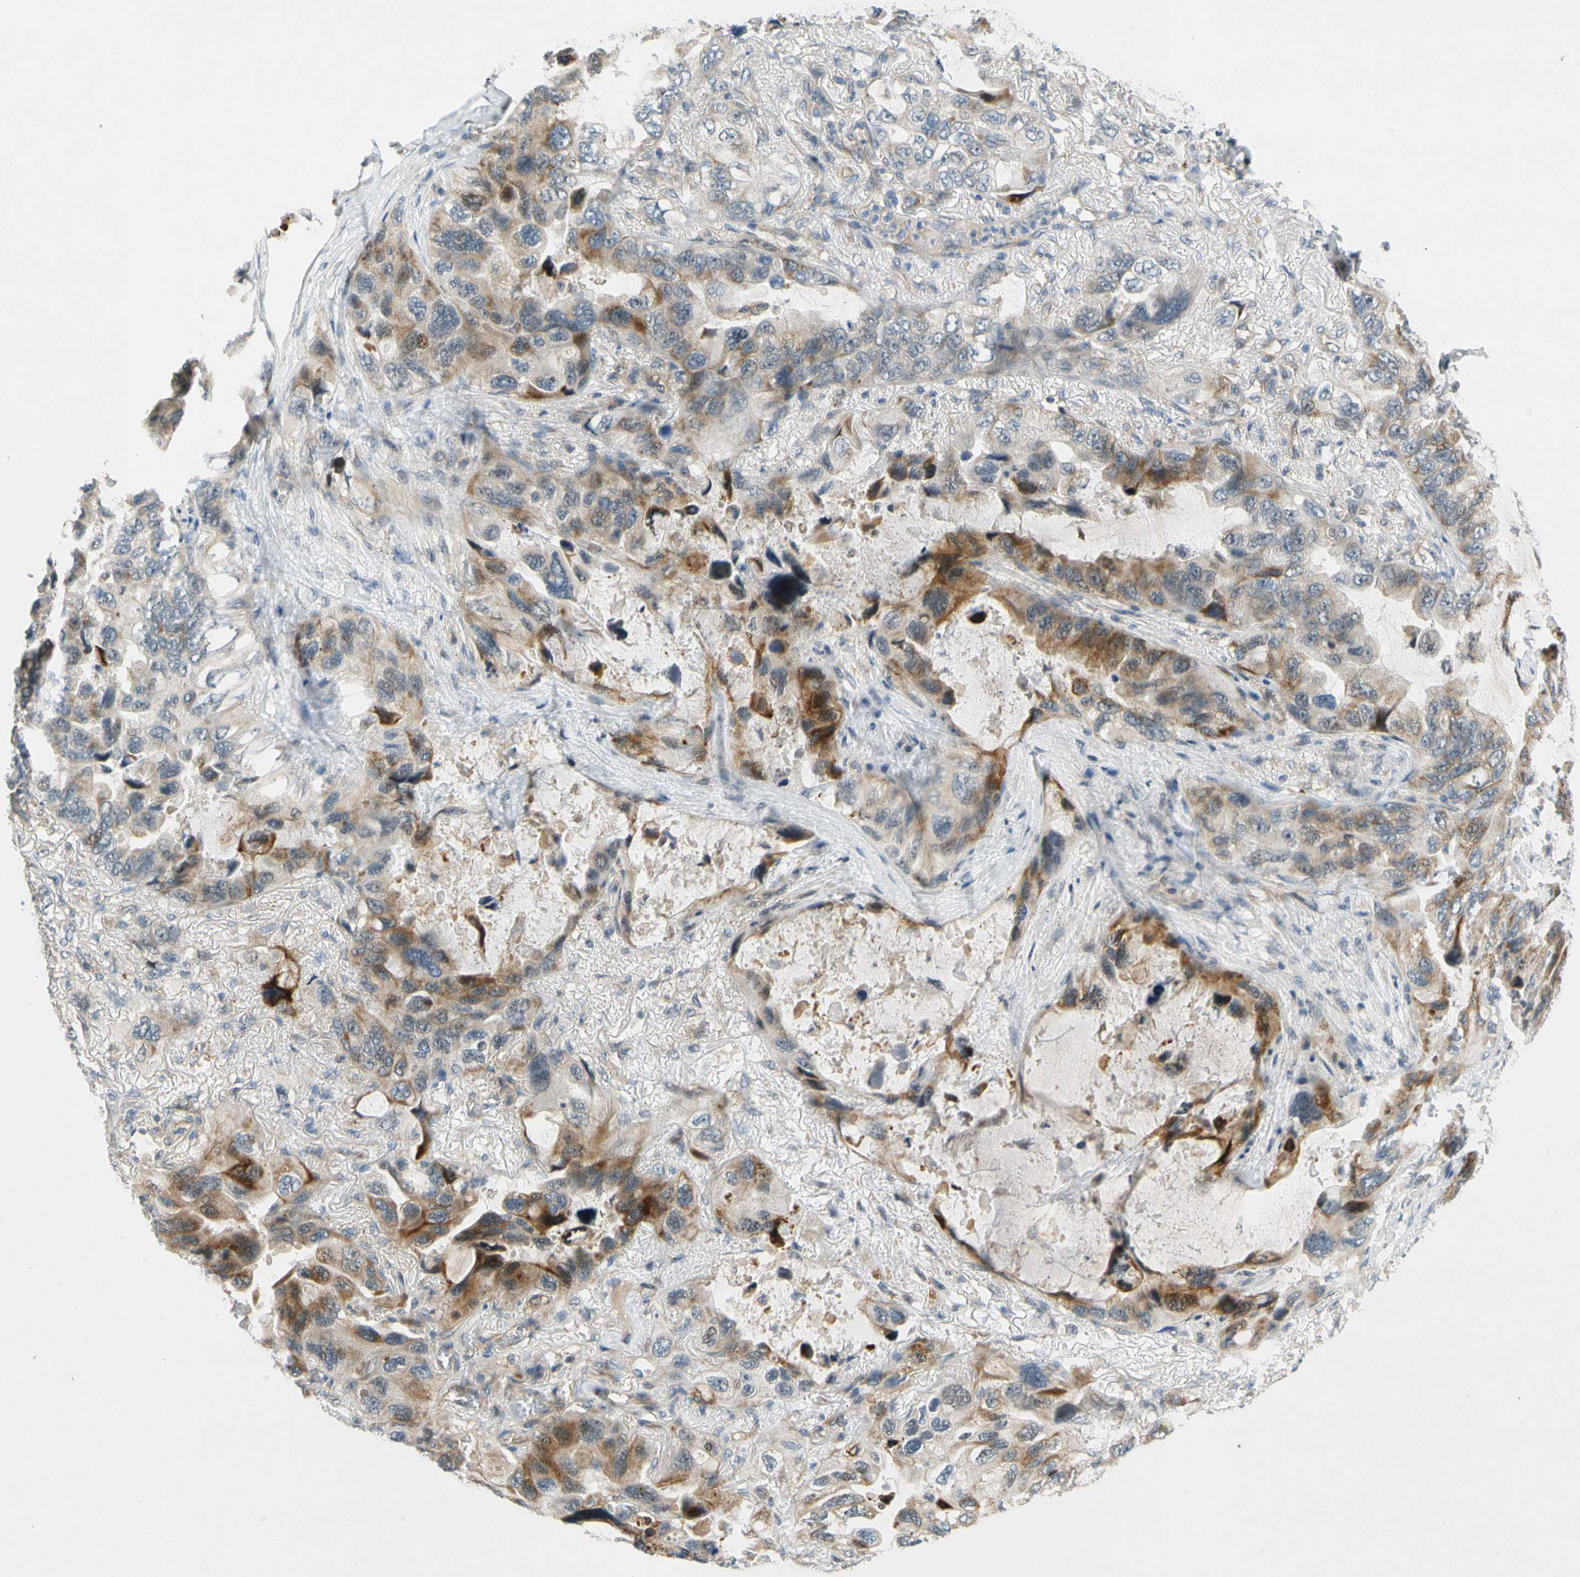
{"staining": {"intensity": "moderate", "quantity": "25%-75%", "location": "cytoplasmic/membranous"}, "tissue": "lung cancer", "cell_type": "Tumor cells", "image_type": "cancer", "snomed": [{"axis": "morphology", "description": "Squamous cell carcinoma, NOS"}, {"axis": "topography", "description": "Lung"}], "caption": "Protein expression analysis of lung cancer (squamous cell carcinoma) displays moderate cytoplasmic/membranous staining in approximately 25%-75% of tumor cells. The protein of interest is shown in brown color, while the nuclei are stained blue.", "gene": "GATD1", "patient": {"sex": "female", "age": 73}}